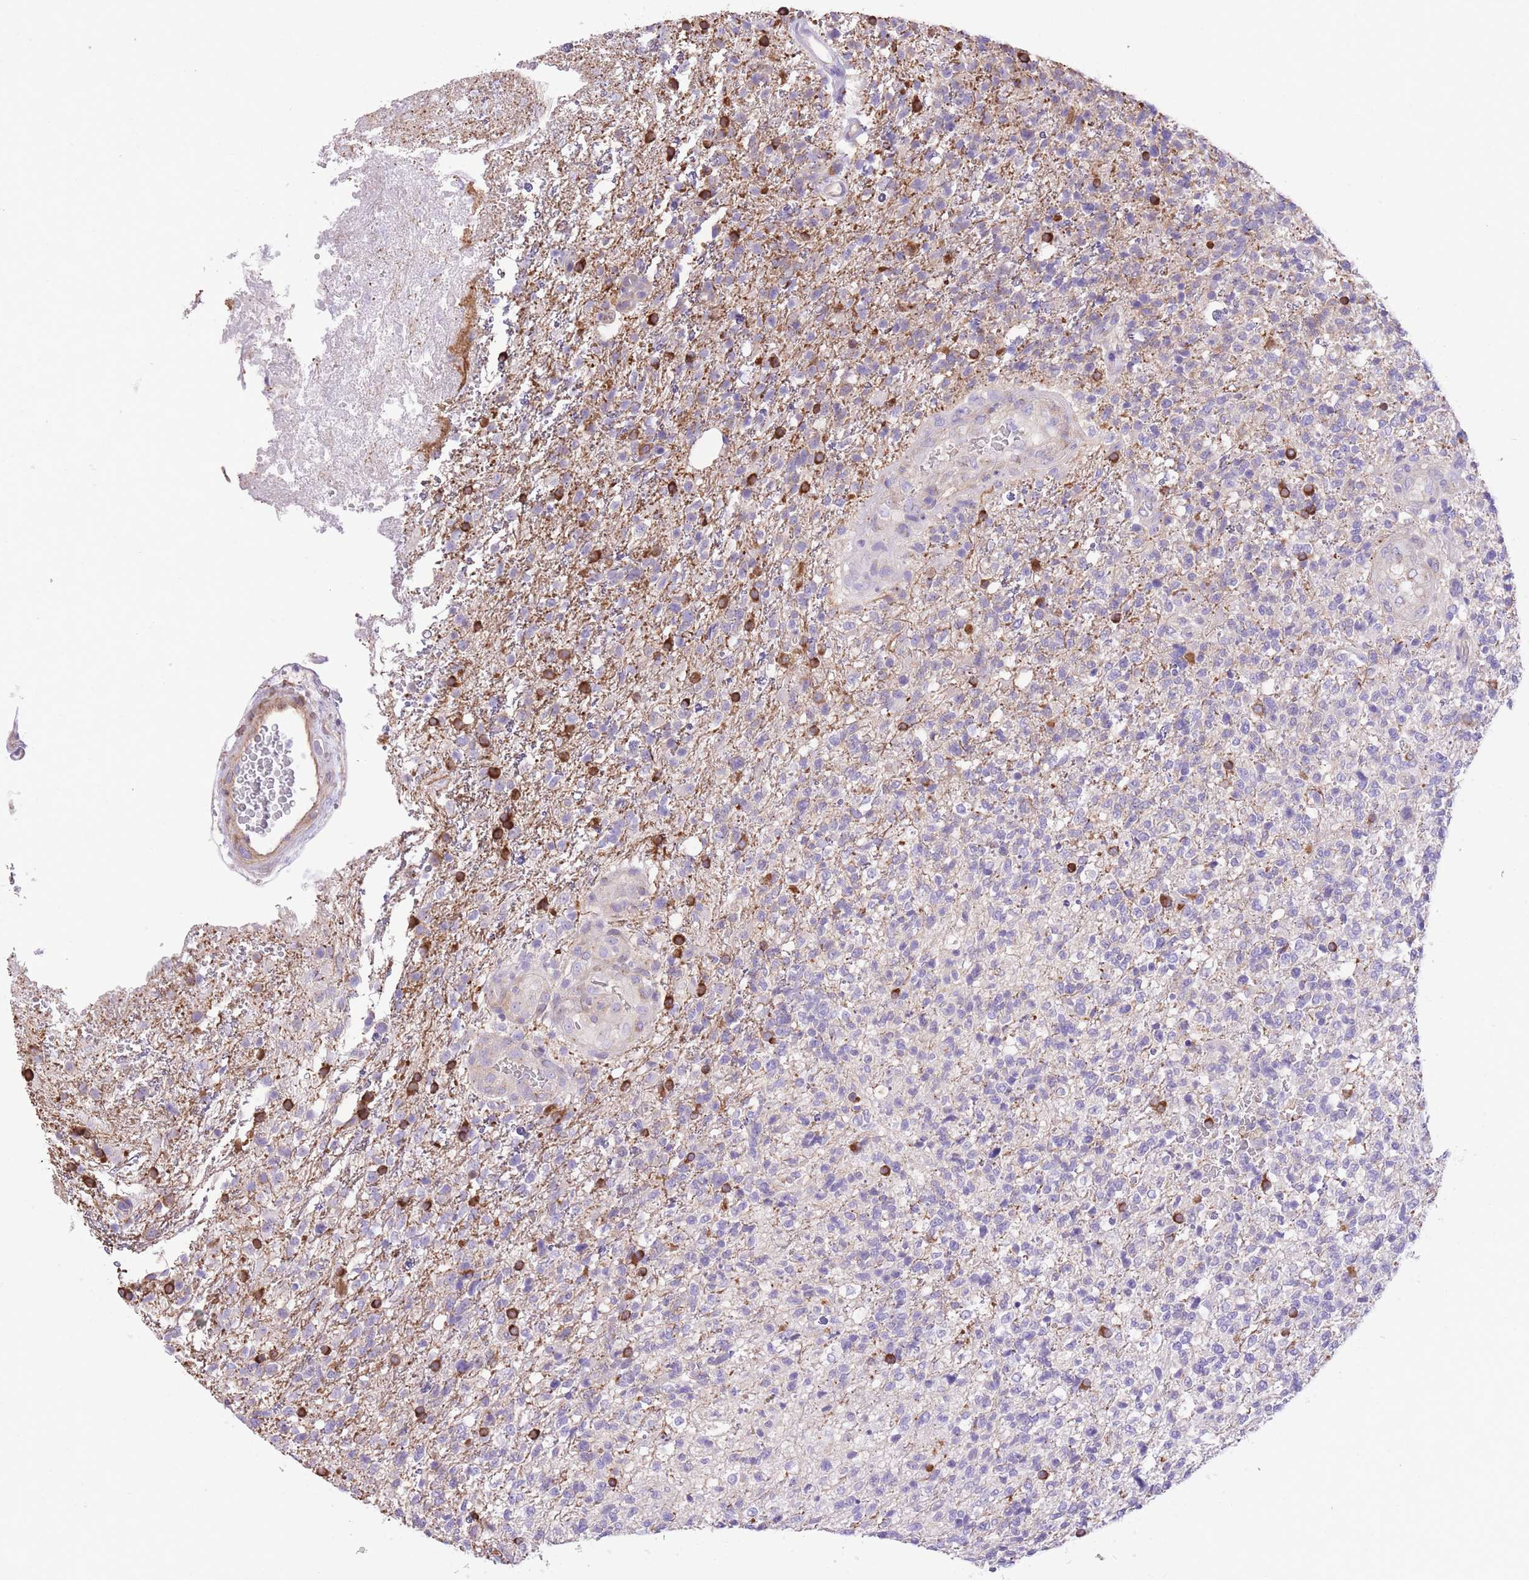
{"staining": {"intensity": "moderate", "quantity": "<25%", "location": "cytoplasmic/membranous"}, "tissue": "glioma", "cell_type": "Tumor cells", "image_type": "cancer", "snomed": [{"axis": "morphology", "description": "Glioma, malignant, High grade"}, {"axis": "topography", "description": "Brain"}], "caption": "Glioma stained for a protein (brown) demonstrates moderate cytoplasmic/membranous positive positivity in about <25% of tumor cells.", "gene": "RHOU", "patient": {"sex": "male", "age": 56}}